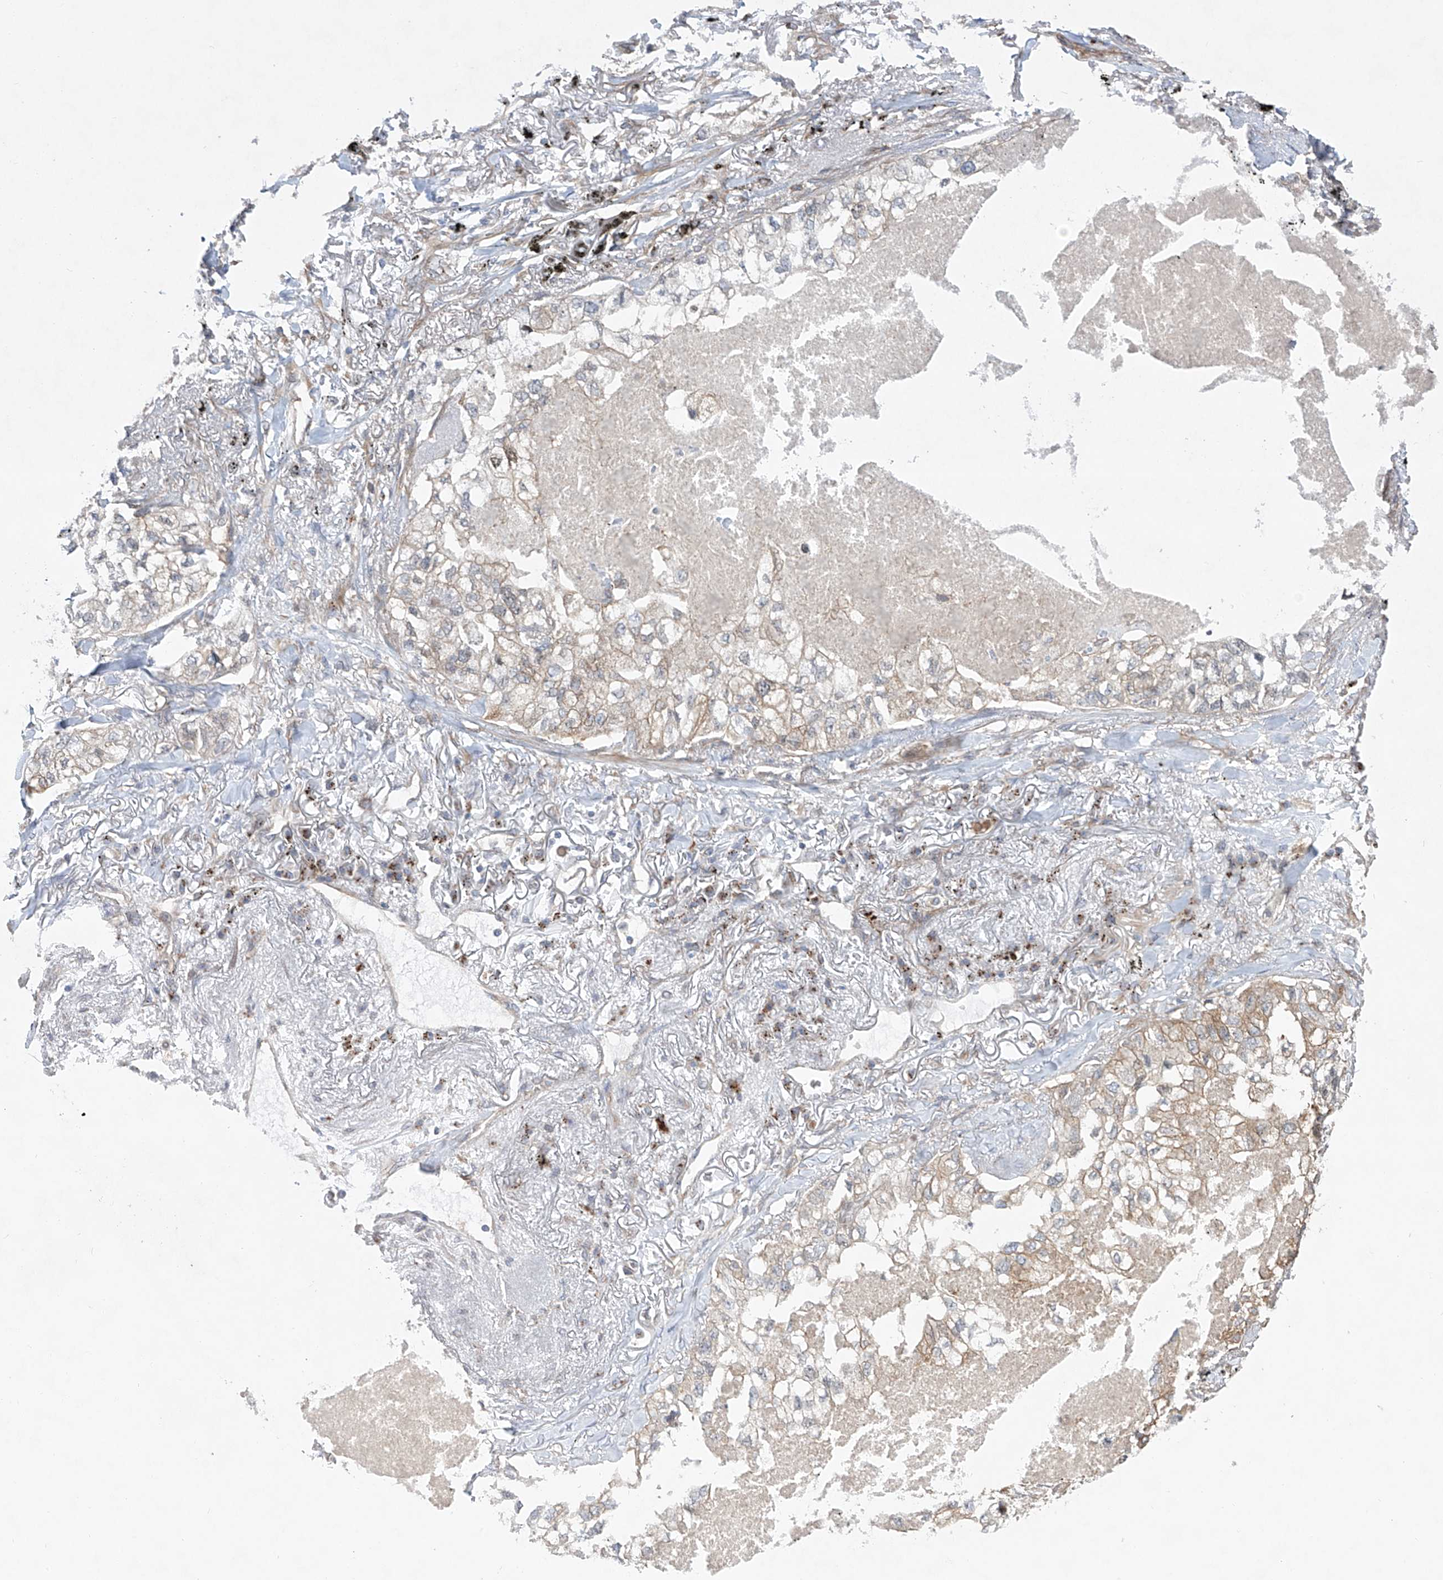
{"staining": {"intensity": "weak", "quantity": "25%-75%", "location": "cytoplasmic/membranous"}, "tissue": "lung cancer", "cell_type": "Tumor cells", "image_type": "cancer", "snomed": [{"axis": "morphology", "description": "Adenocarcinoma, NOS"}, {"axis": "topography", "description": "Lung"}], "caption": "Immunohistochemistry (IHC) histopathology image of lung cancer (adenocarcinoma) stained for a protein (brown), which reveals low levels of weak cytoplasmic/membranous positivity in approximately 25%-75% of tumor cells.", "gene": "KLC4", "patient": {"sex": "male", "age": 65}}